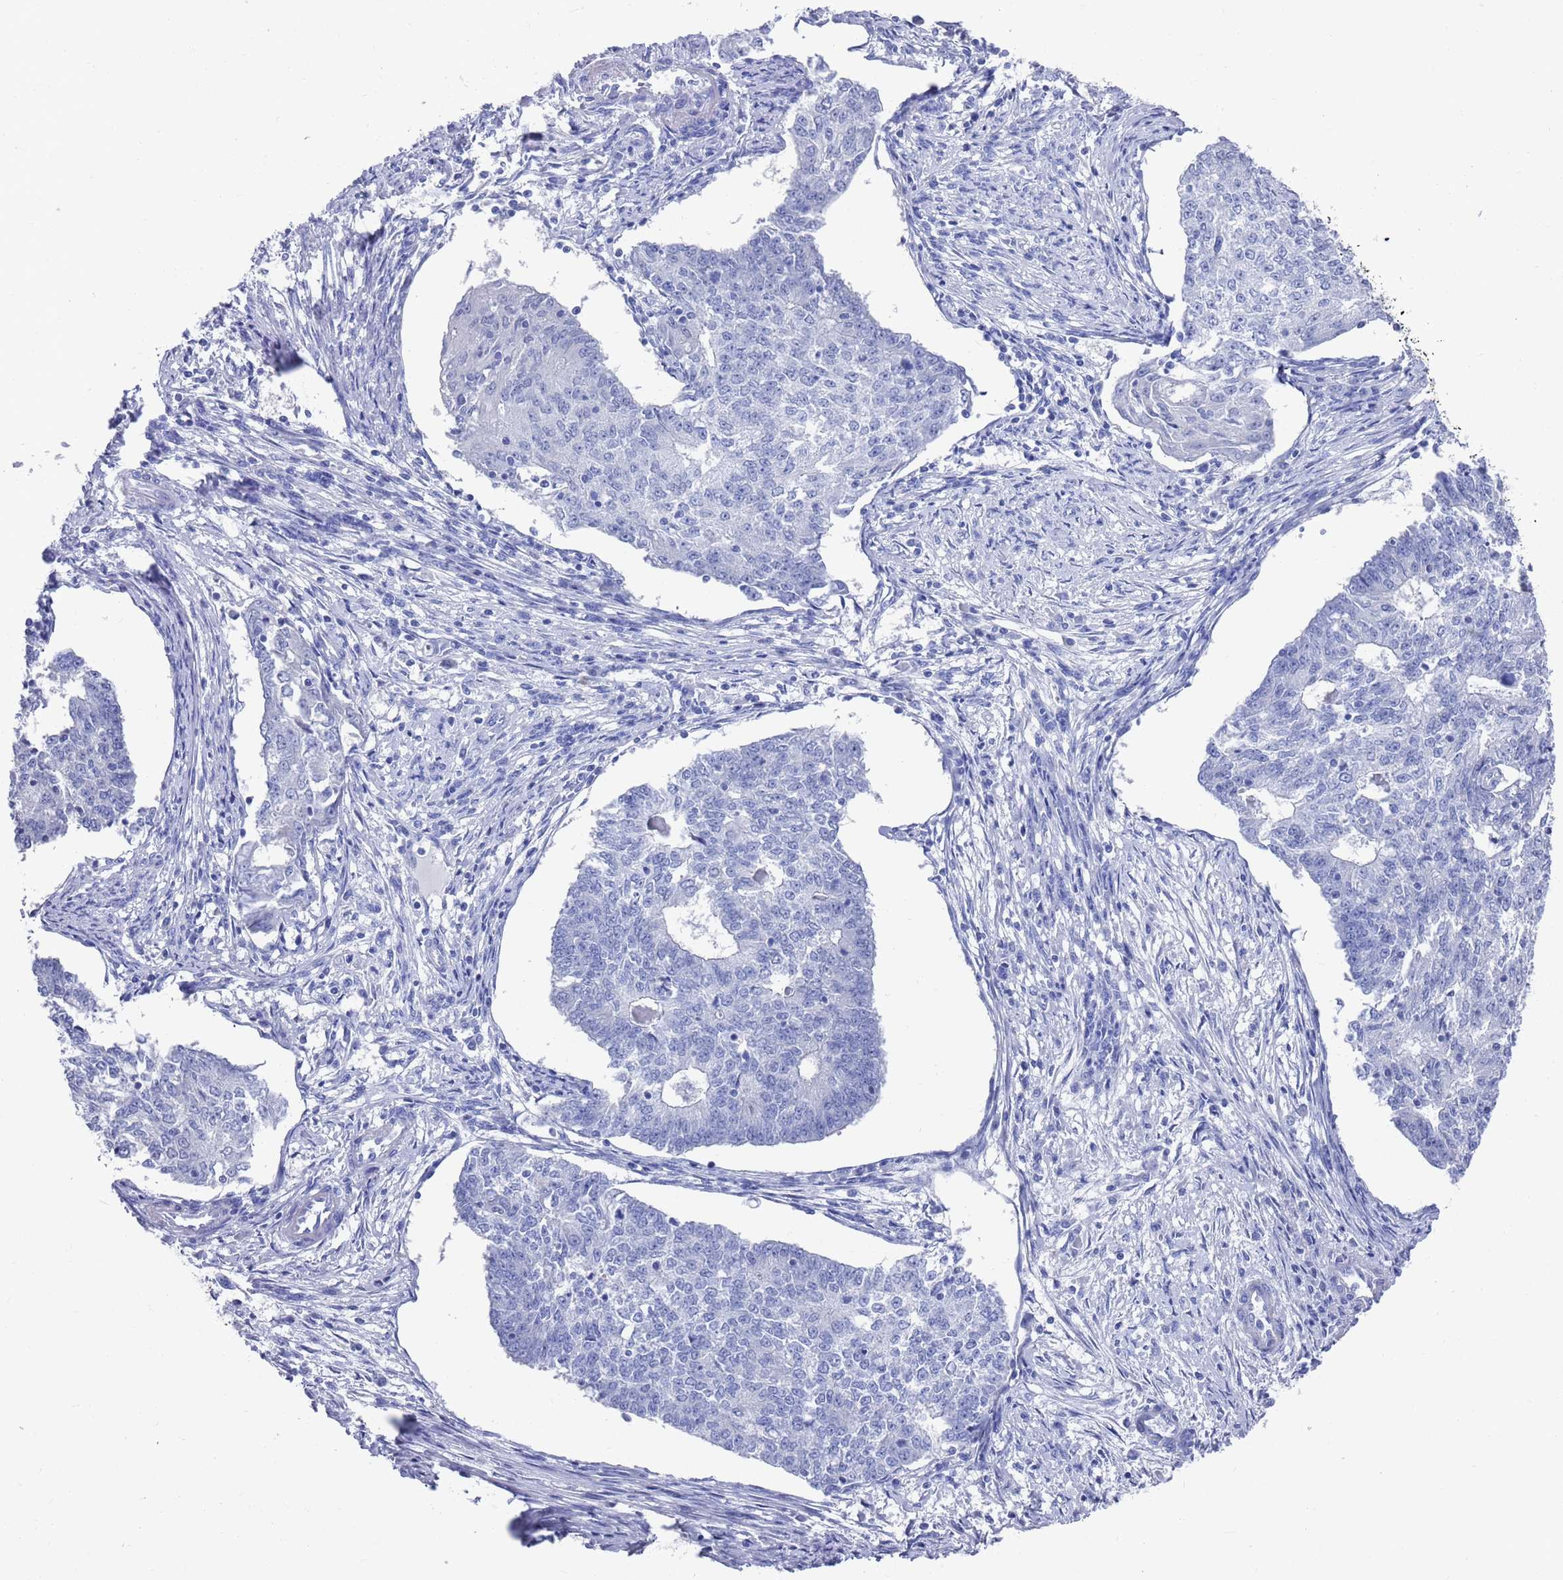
{"staining": {"intensity": "negative", "quantity": "none", "location": "none"}, "tissue": "endometrial cancer", "cell_type": "Tumor cells", "image_type": "cancer", "snomed": [{"axis": "morphology", "description": "Adenocarcinoma, NOS"}, {"axis": "topography", "description": "Endometrium"}], "caption": "Protein analysis of endometrial cancer (adenocarcinoma) shows no significant expression in tumor cells.", "gene": "MTMR2", "patient": {"sex": "female", "age": 56}}